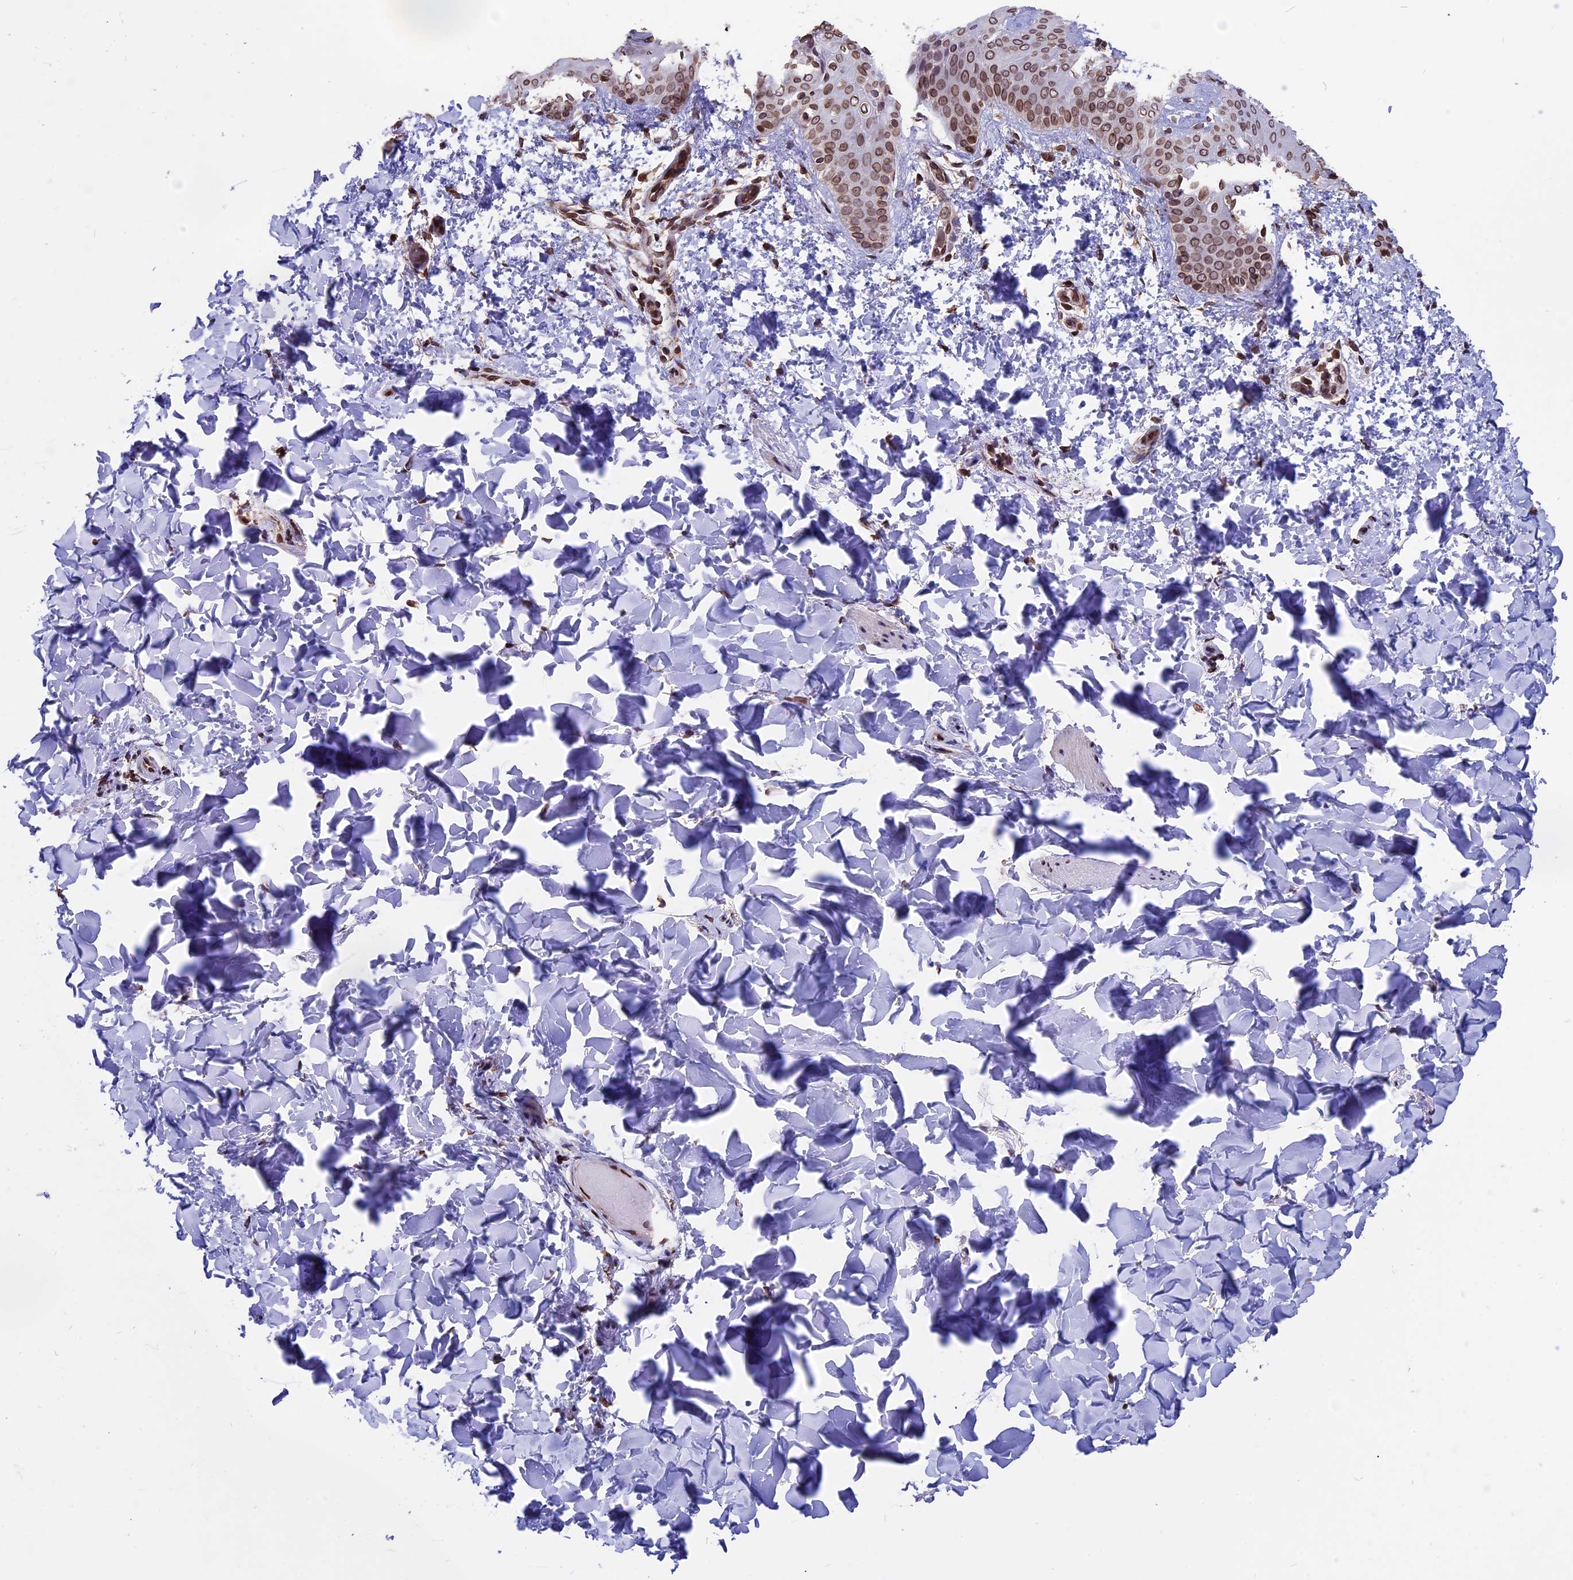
{"staining": {"intensity": "strong", "quantity": ">75%", "location": "nuclear"}, "tissue": "skin", "cell_type": "Fibroblasts", "image_type": "normal", "snomed": [{"axis": "morphology", "description": "Normal tissue, NOS"}, {"axis": "topography", "description": "Skin"}], "caption": "Skin stained with a brown dye demonstrates strong nuclear positive positivity in approximately >75% of fibroblasts.", "gene": "PTCHD4", "patient": {"sex": "male", "age": 36}}